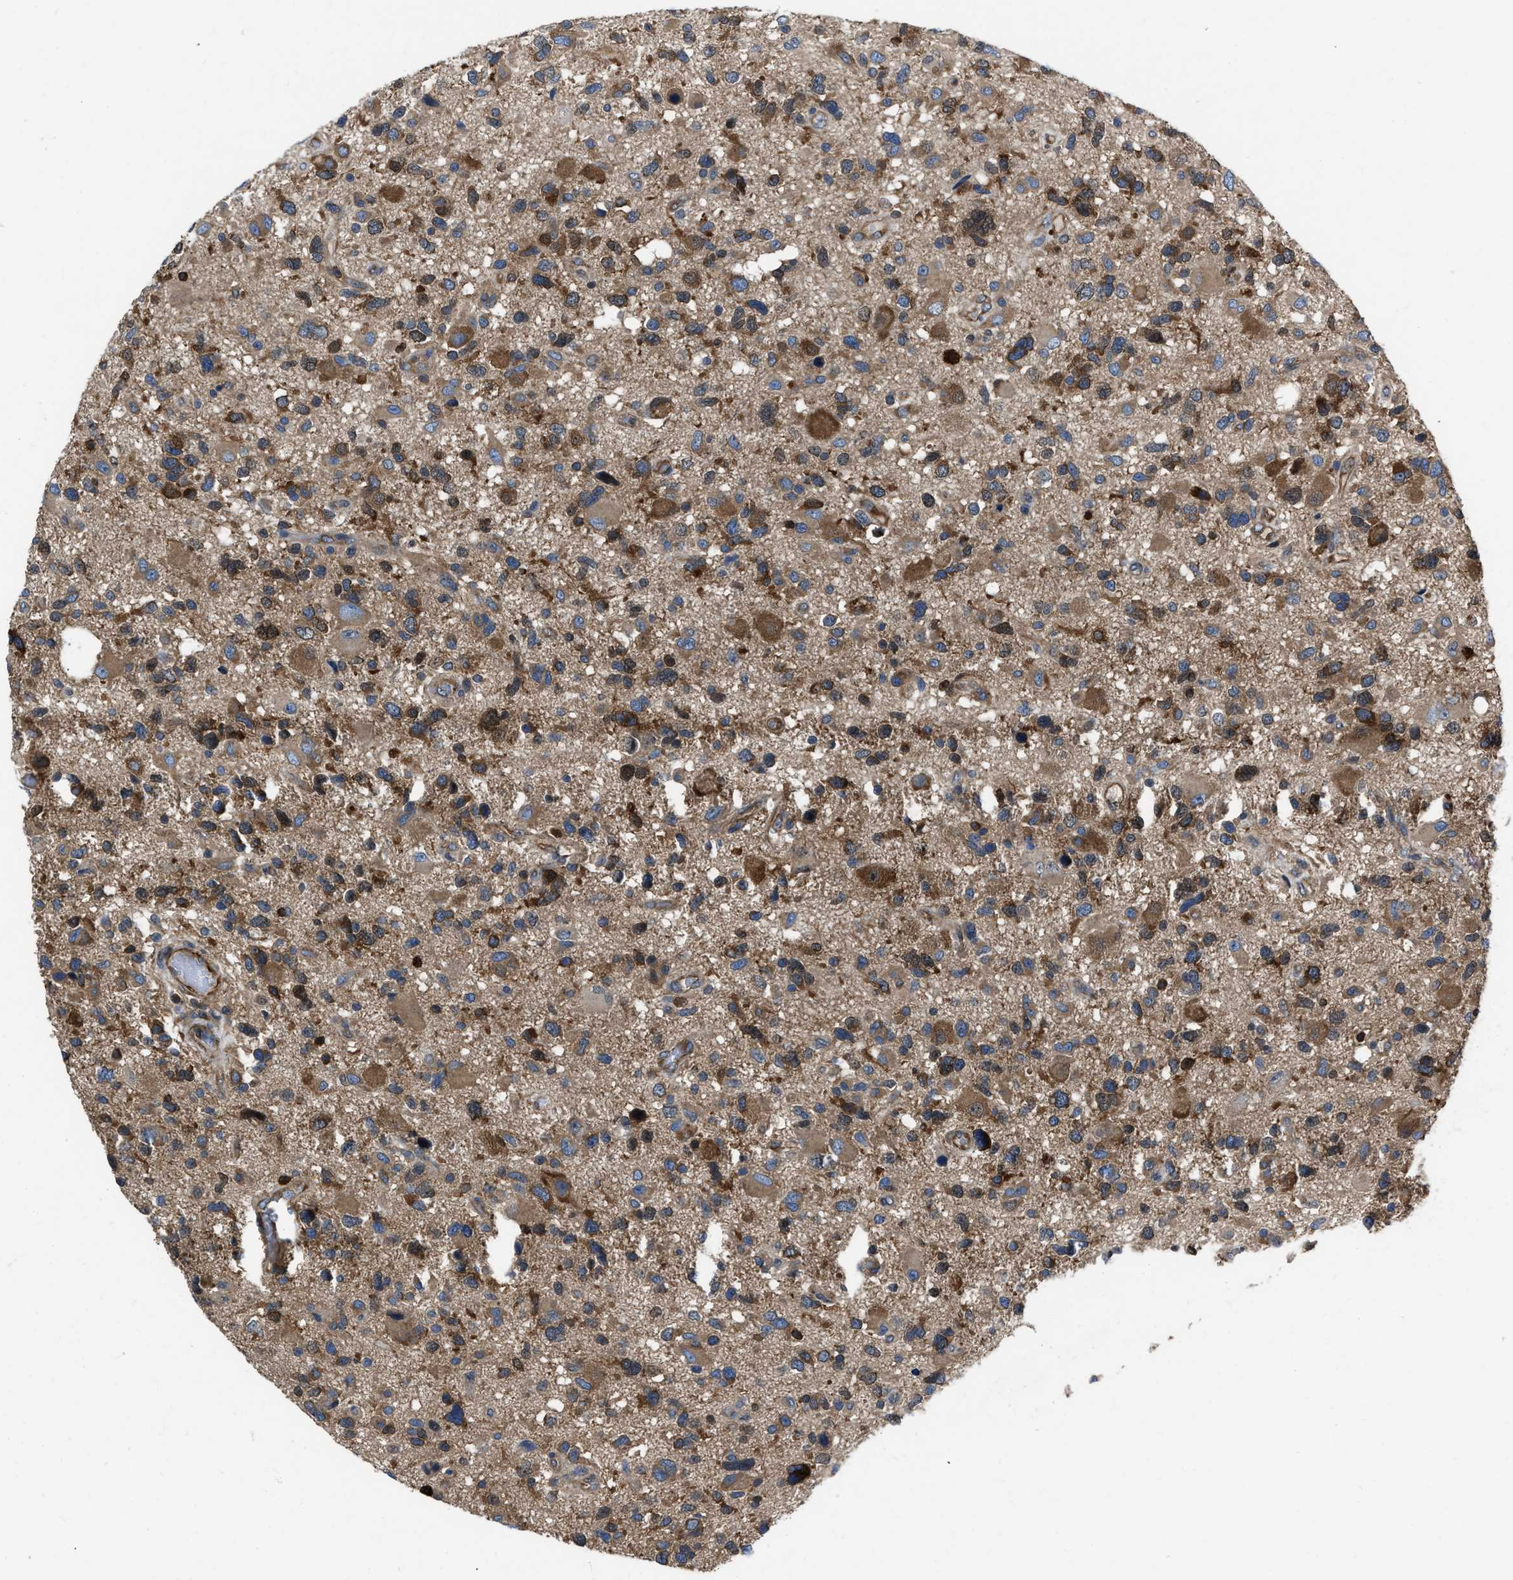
{"staining": {"intensity": "moderate", "quantity": ">75%", "location": "cytoplasmic/membranous"}, "tissue": "glioma", "cell_type": "Tumor cells", "image_type": "cancer", "snomed": [{"axis": "morphology", "description": "Glioma, malignant, High grade"}, {"axis": "topography", "description": "Brain"}], "caption": "Protein expression analysis of malignant glioma (high-grade) exhibits moderate cytoplasmic/membranous staining in about >75% of tumor cells. (DAB IHC with brightfield microscopy, high magnification).", "gene": "YARS1", "patient": {"sex": "male", "age": 33}}